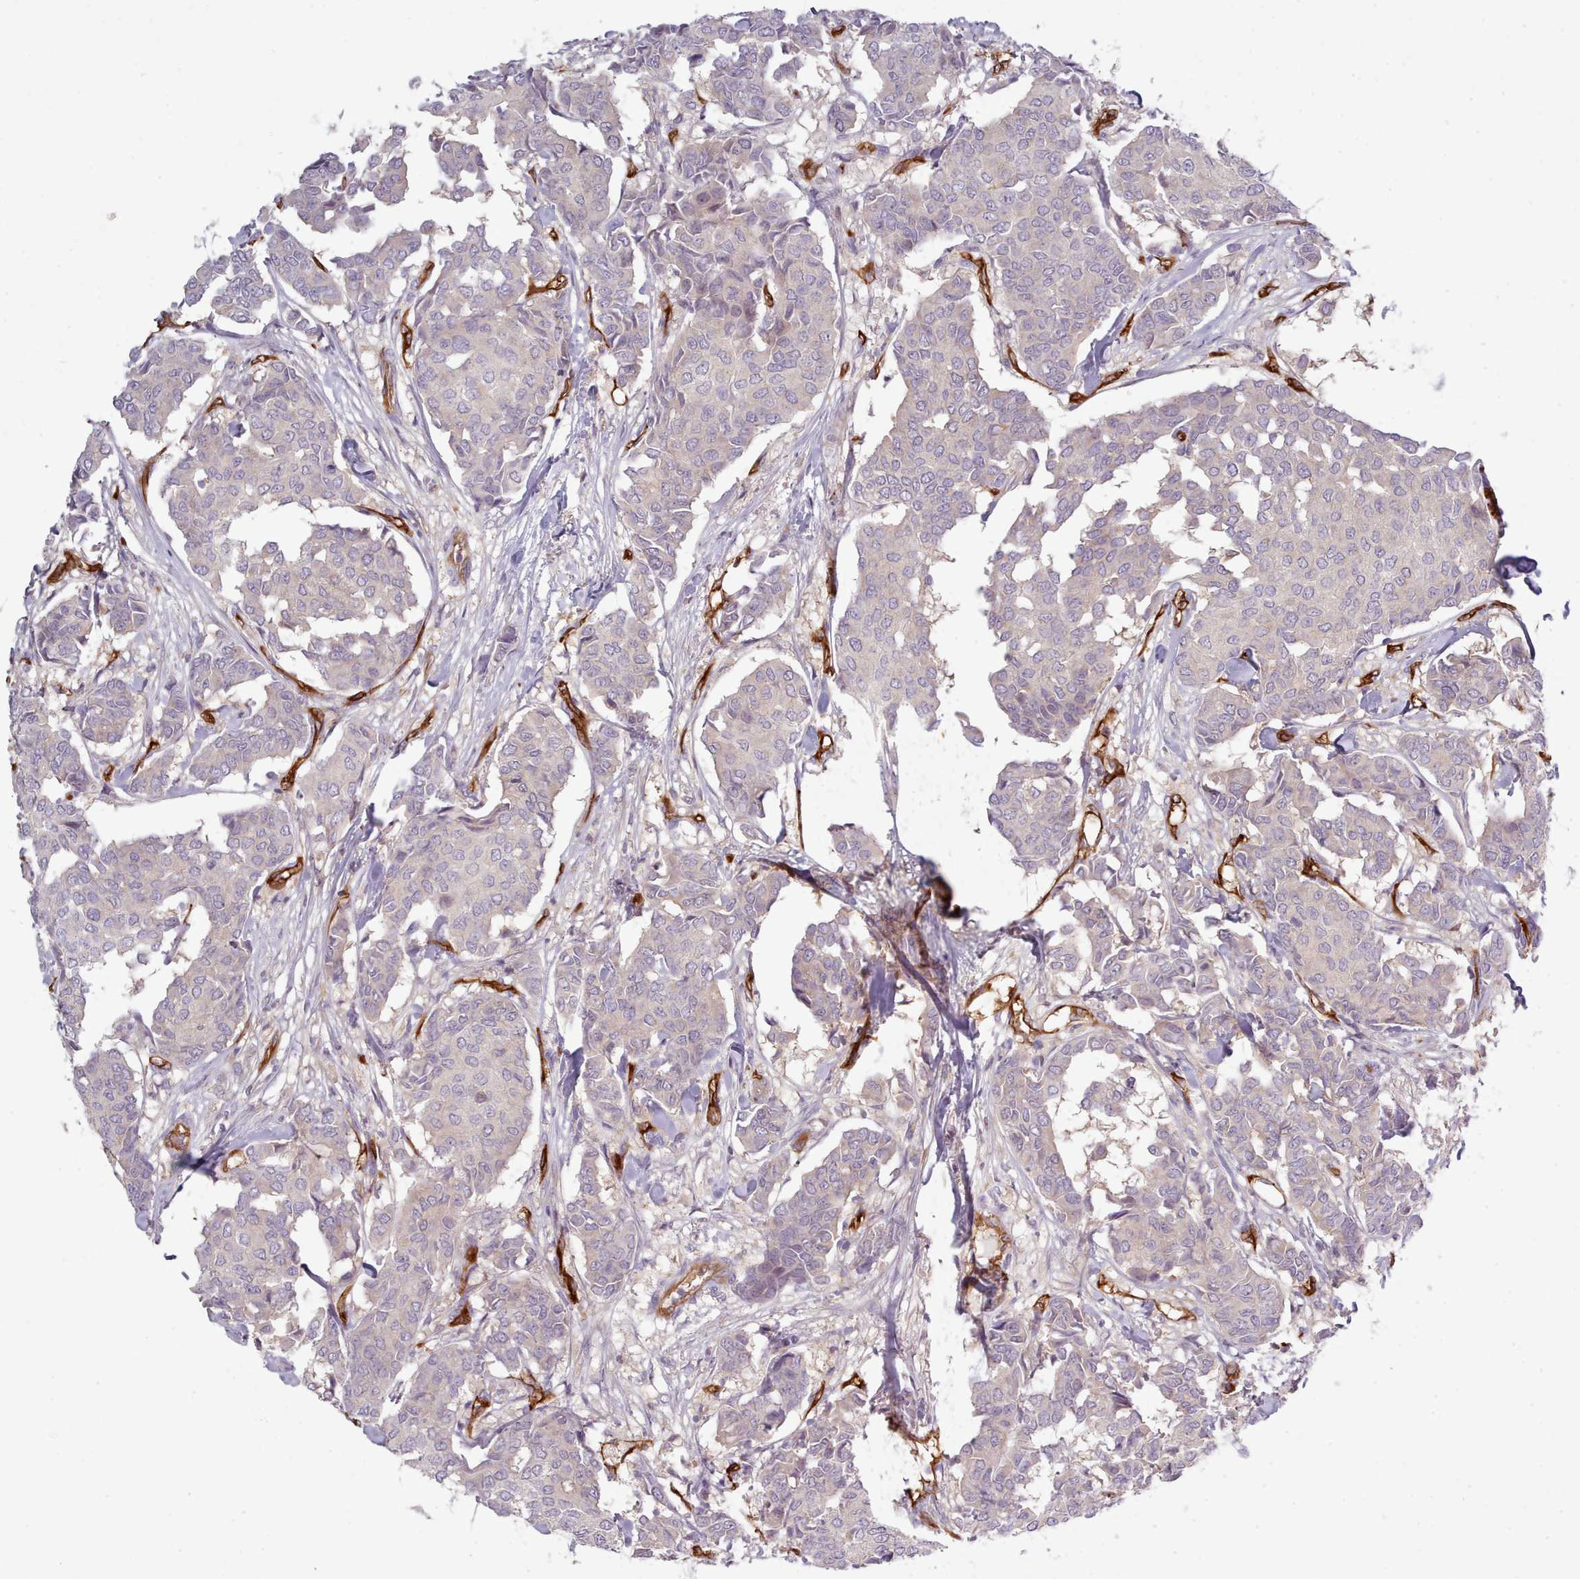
{"staining": {"intensity": "negative", "quantity": "none", "location": "none"}, "tissue": "breast cancer", "cell_type": "Tumor cells", "image_type": "cancer", "snomed": [{"axis": "morphology", "description": "Duct carcinoma"}, {"axis": "topography", "description": "Breast"}], "caption": "DAB (3,3'-diaminobenzidine) immunohistochemical staining of human intraductal carcinoma (breast) shows no significant expression in tumor cells.", "gene": "CD300LF", "patient": {"sex": "female", "age": 75}}